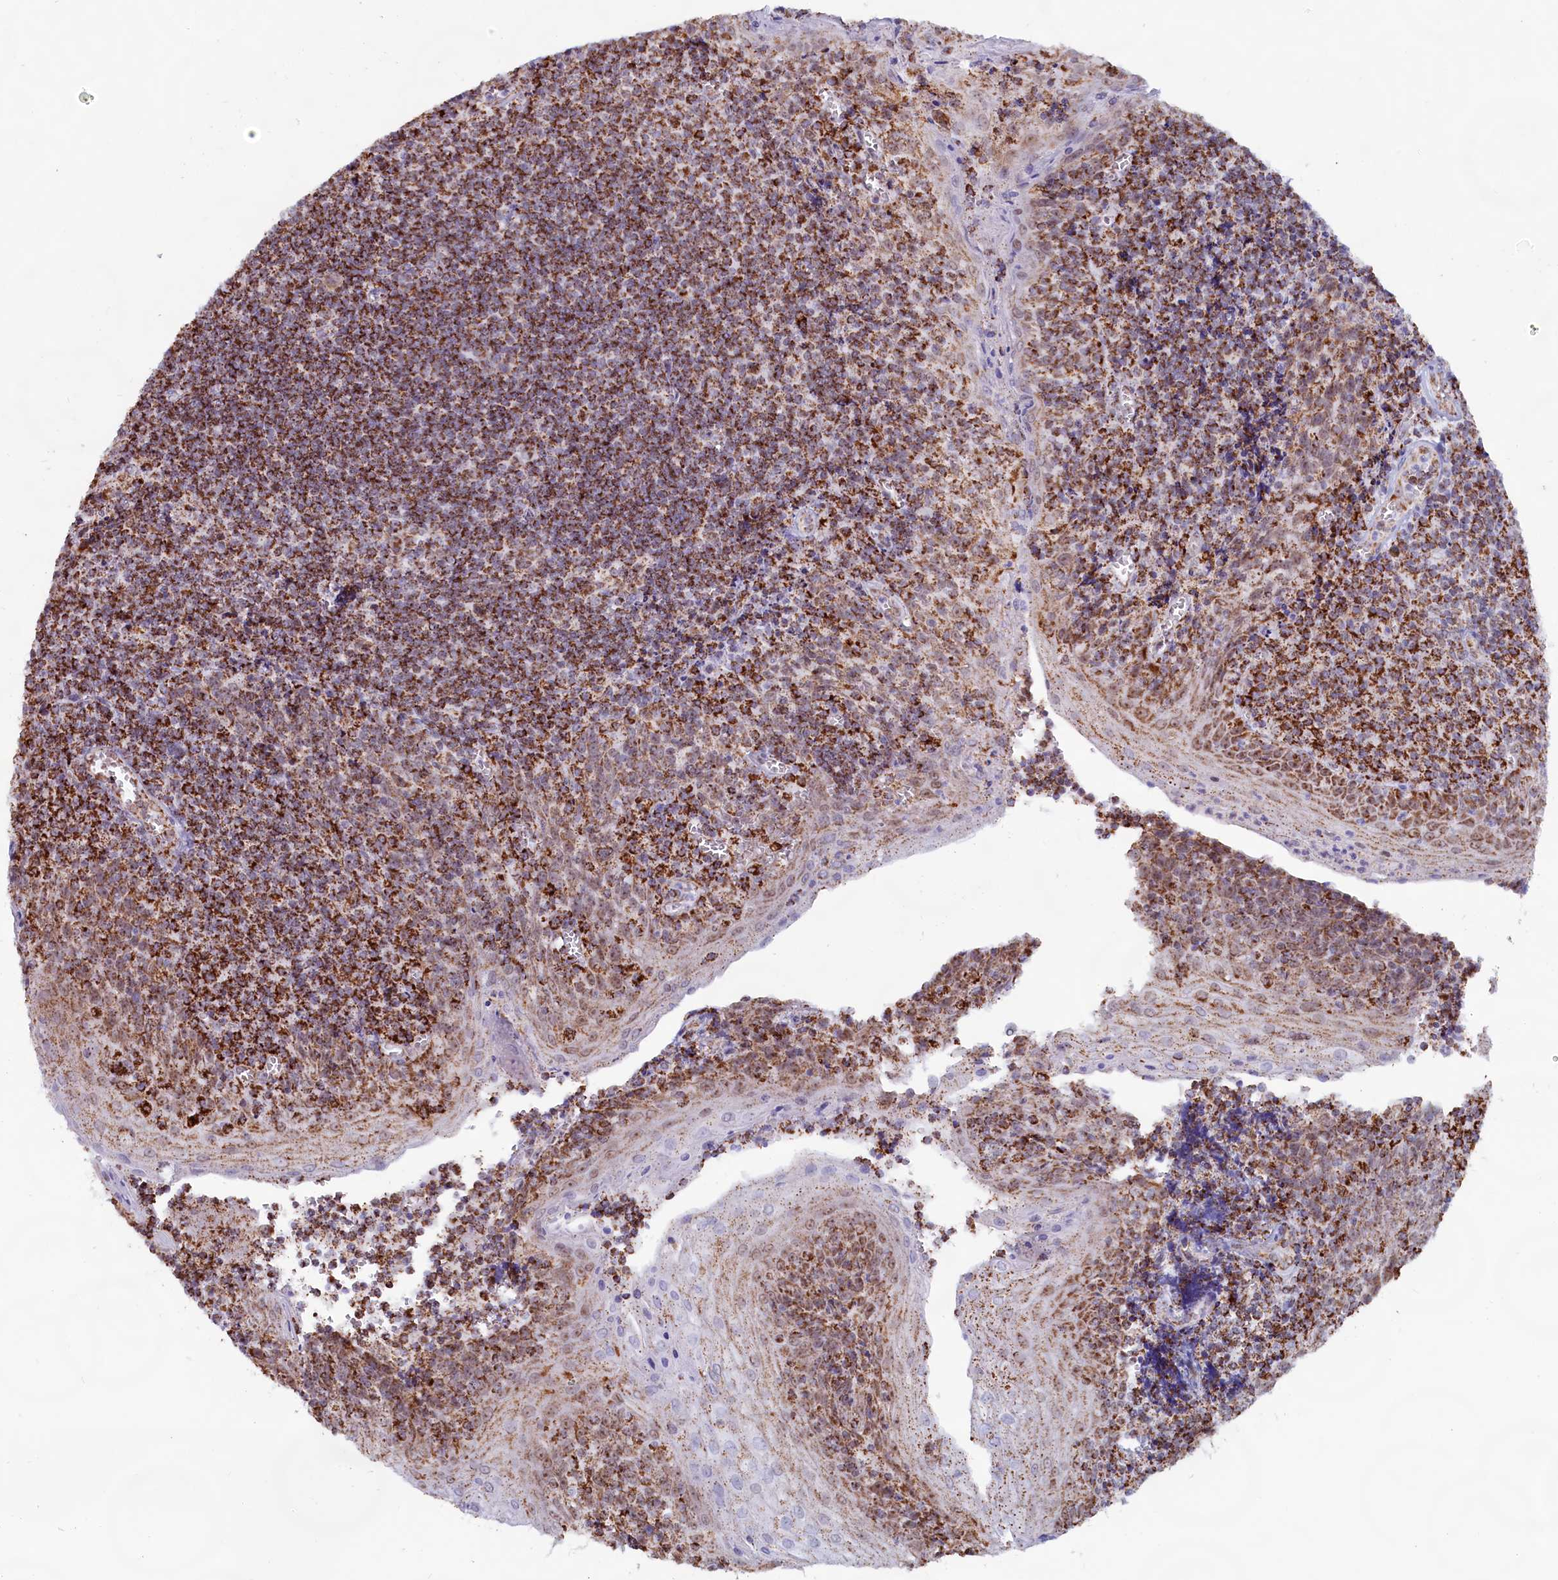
{"staining": {"intensity": "strong", "quantity": "25%-75%", "location": "cytoplasmic/membranous"}, "tissue": "tonsil", "cell_type": "Germinal center cells", "image_type": "normal", "snomed": [{"axis": "morphology", "description": "Normal tissue, NOS"}, {"axis": "topography", "description": "Tonsil"}], "caption": "The photomicrograph shows staining of normal tonsil, revealing strong cytoplasmic/membranous protein expression (brown color) within germinal center cells.", "gene": "C1D", "patient": {"sex": "male", "age": 27}}